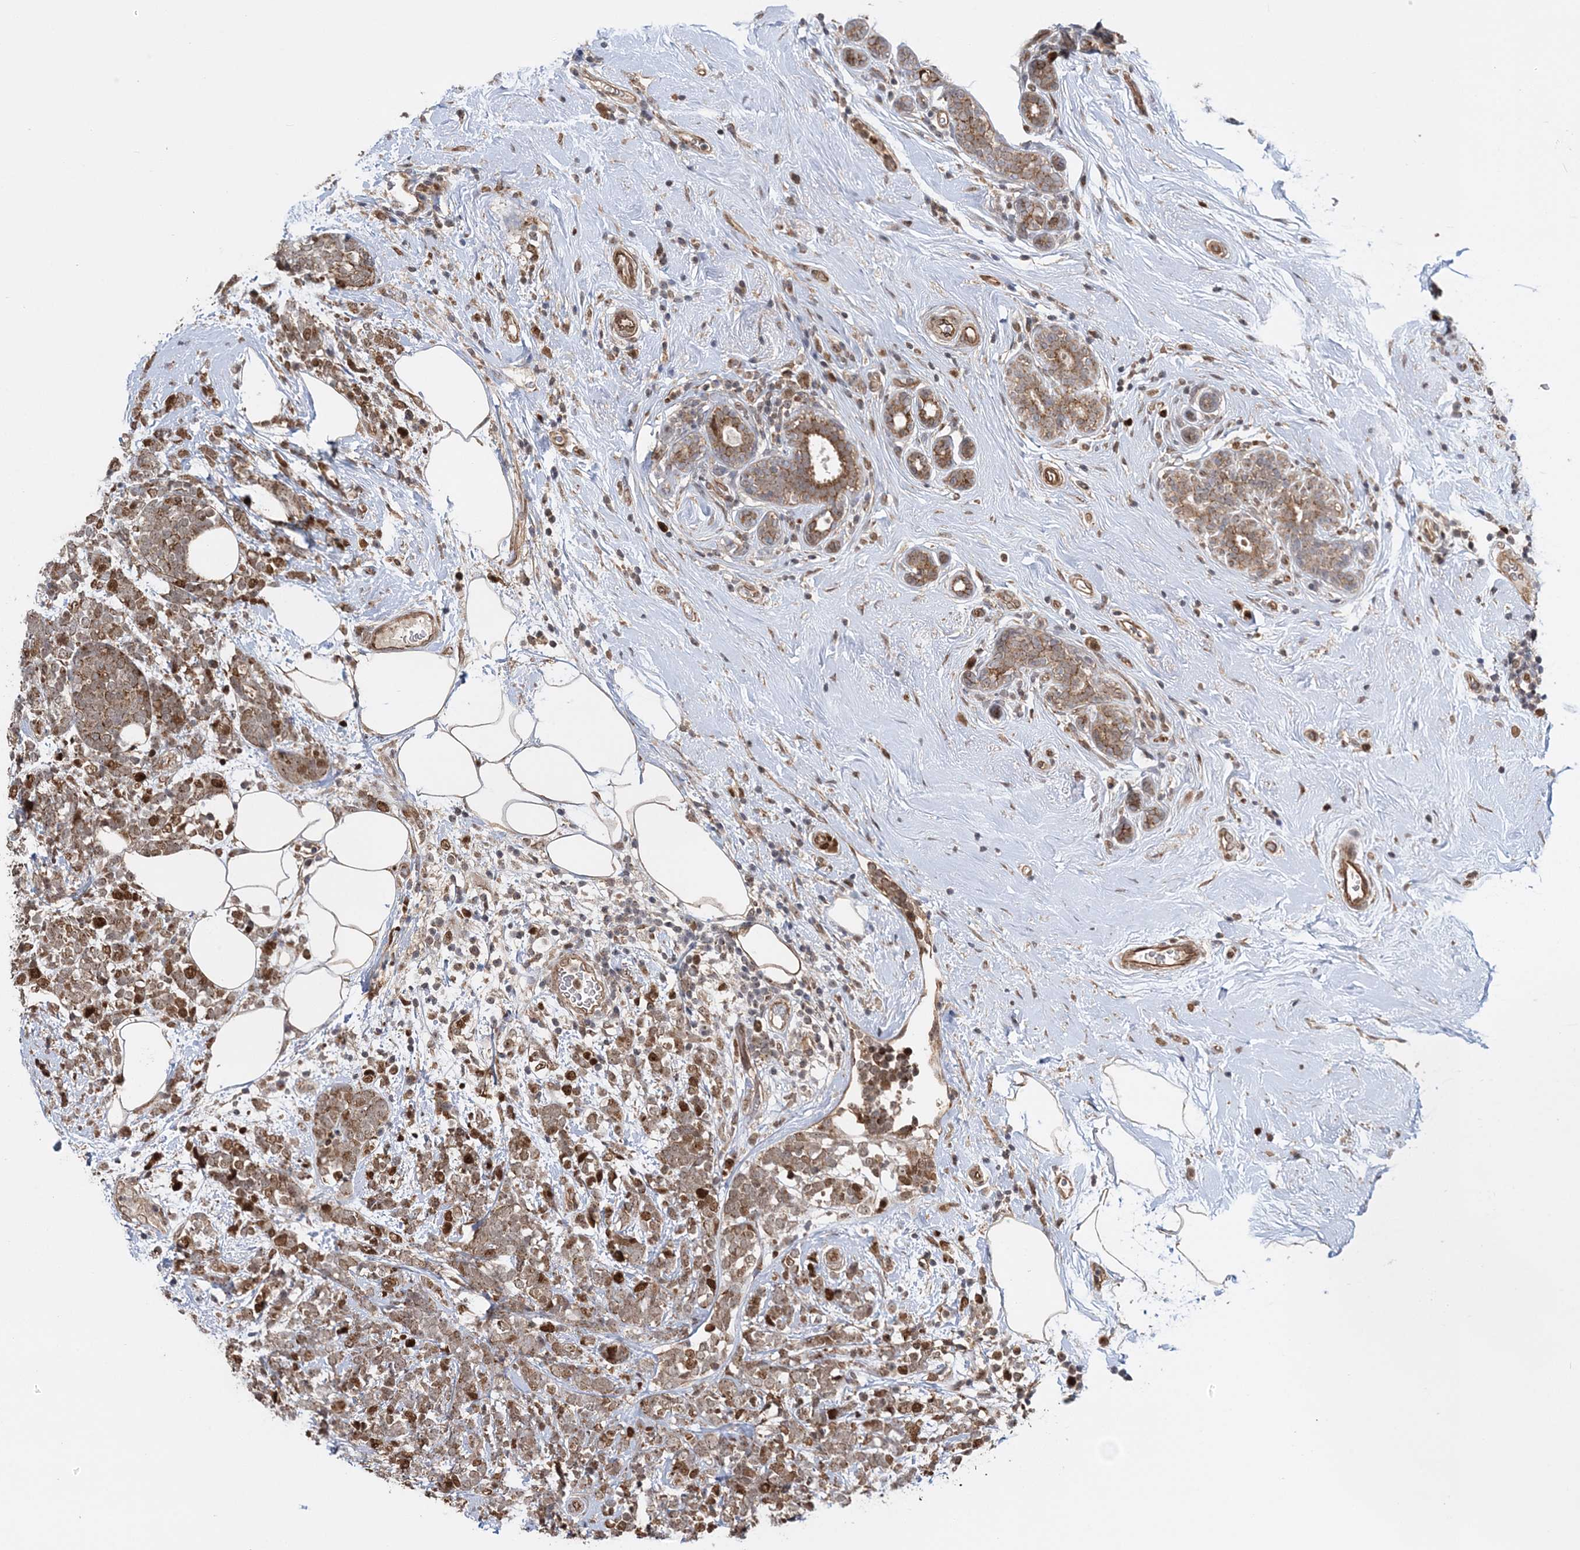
{"staining": {"intensity": "moderate", "quantity": ">75%", "location": "cytoplasmic/membranous"}, "tissue": "breast cancer", "cell_type": "Tumor cells", "image_type": "cancer", "snomed": [{"axis": "morphology", "description": "Lobular carcinoma"}, {"axis": "topography", "description": "Breast"}], "caption": "Tumor cells demonstrate moderate cytoplasmic/membranous staining in approximately >75% of cells in breast cancer. (DAB IHC with brightfield microscopy, high magnification).", "gene": "KIF4A", "patient": {"sex": "female", "age": 58}}